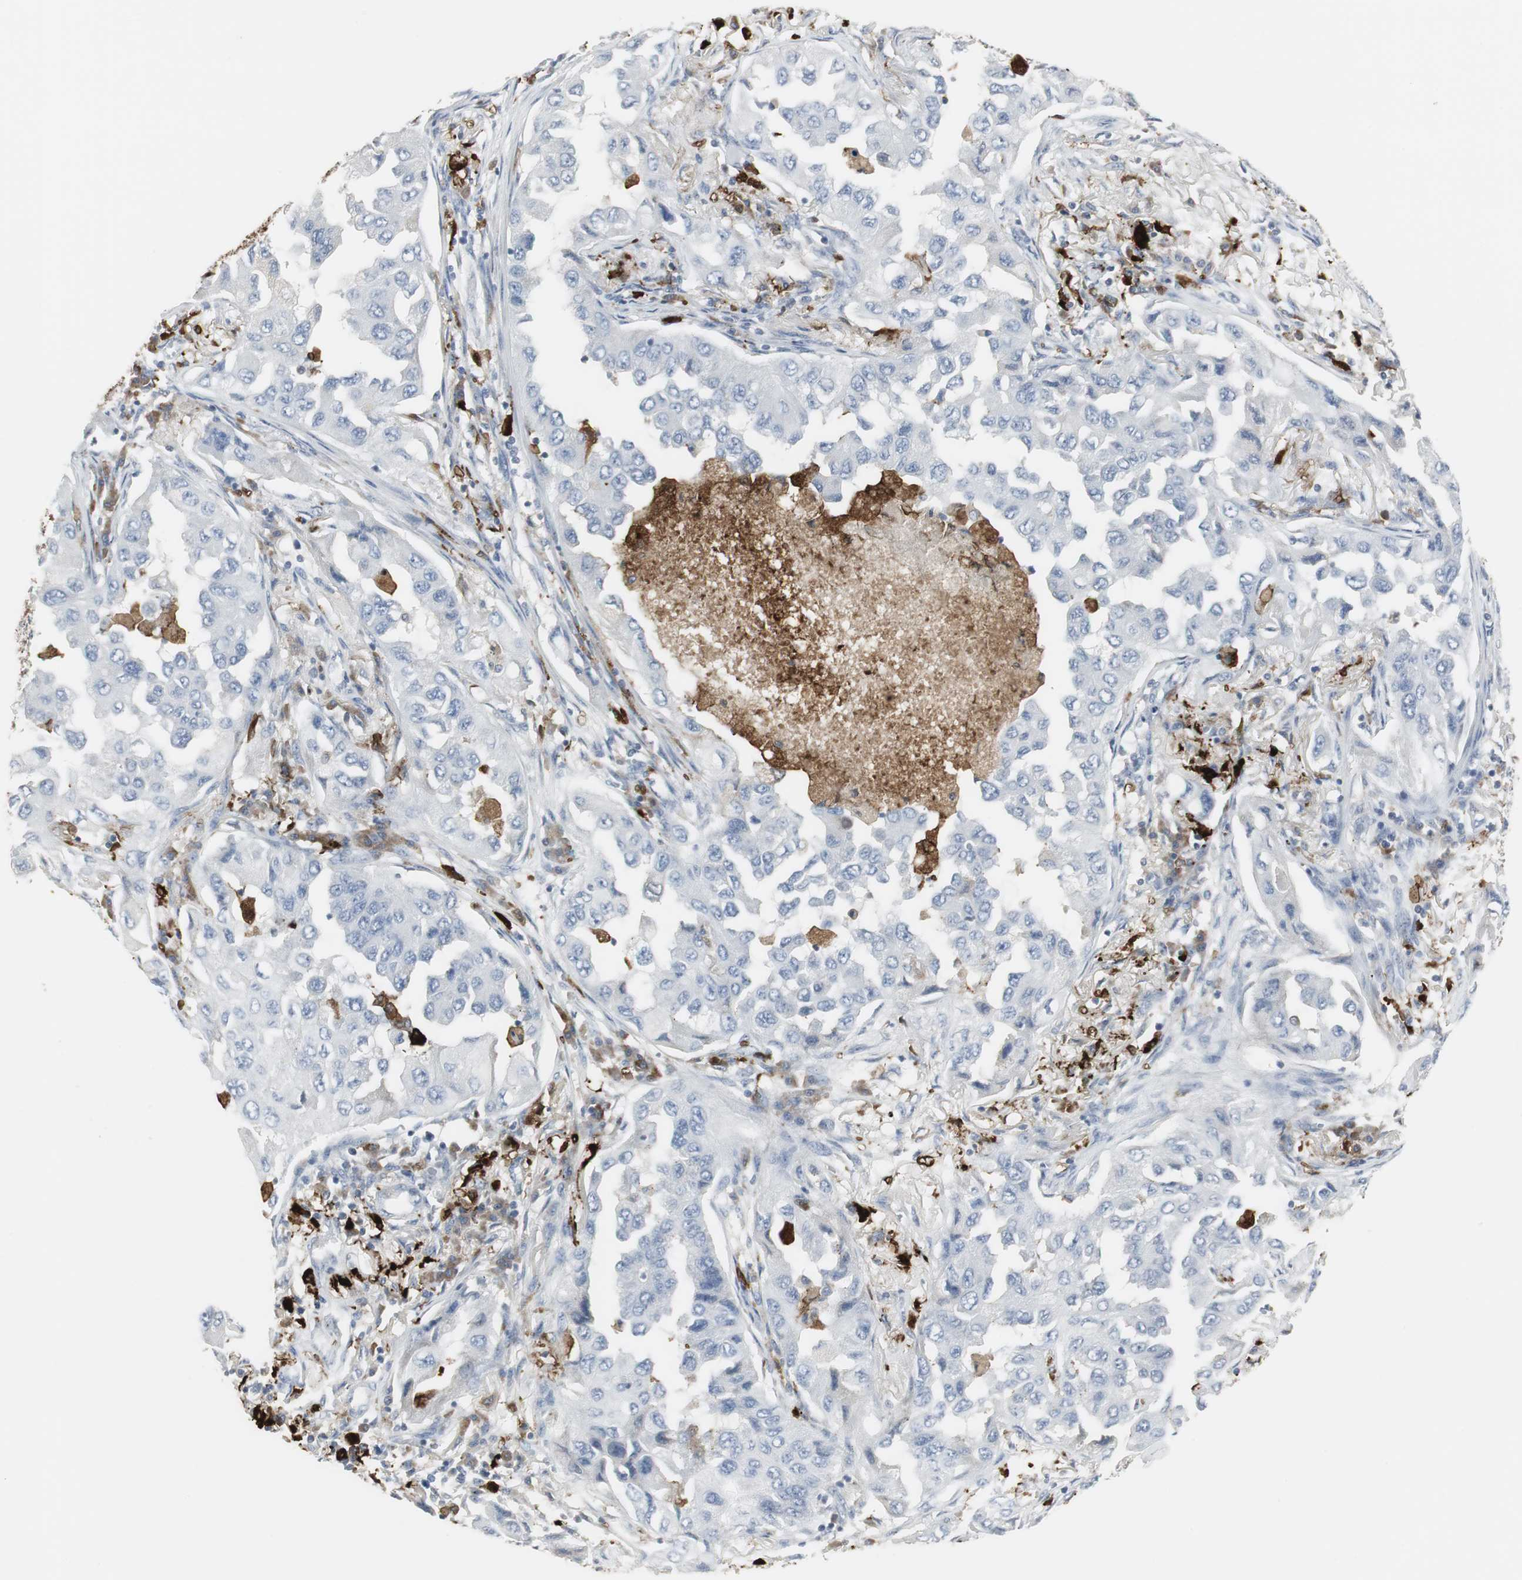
{"staining": {"intensity": "negative", "quantity": "none", "location": "none"}, "tissue": "lung cancer", "cell_type": "Tumor cells", "image_type": "cancer", "snomed": [{"axis": "morphology", "description": "Adenocarcinoma, NOS"}, {"axis": "topography", "description": "Lung"}], "caption": "The micrograph displays no significant staining in tumor cells of adenocarcinoma (lung). (Stains: DAB (3,3'-diaminobenzidine) immunohistochemistry with hematoxylin counter stain, Microscopy: brightfield microscopy at high magnification).", "gene": "PI15", "patient": {"sex": "female", "age": 65}}